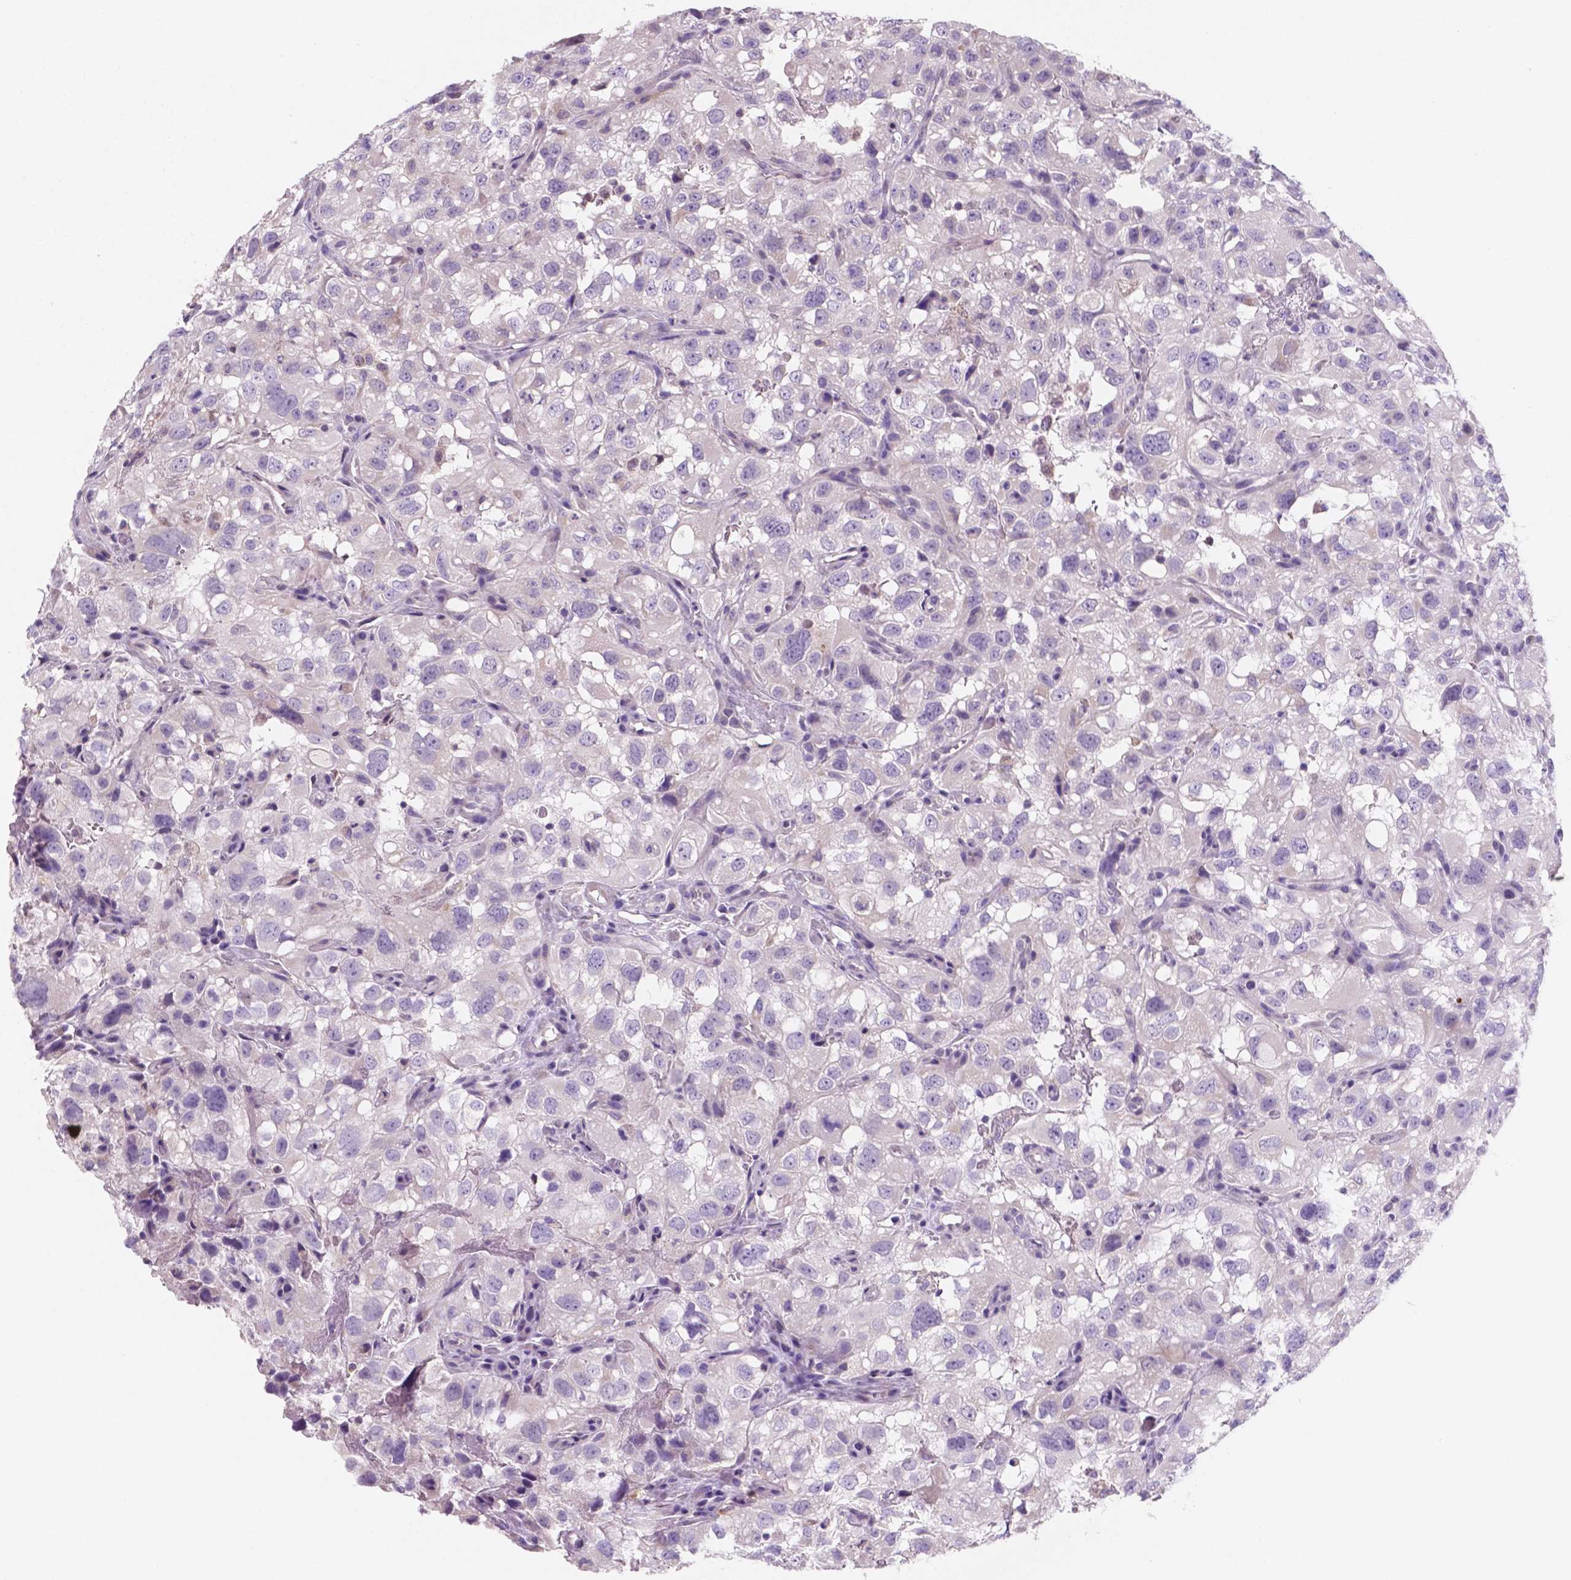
{"staining": {"intensity": "negative", "quantity": "none", "location": "none"}, "tissue": "renal cancer", "cell_type": "Tumor cells", "image_type": "cancer", "snomed": [{"axis": "morphology", "description": "Adenocarcinoma, NOS"}, {"axis": "topography", "description": "Kidney"}], "caption": "This is an immunohistochemistry (IHC) image of human renal adenocarcinoma. There is no positivity in tumor cells.", "gene": "MKRN2OS", "patient": {"sex": "male", "age": 64}}